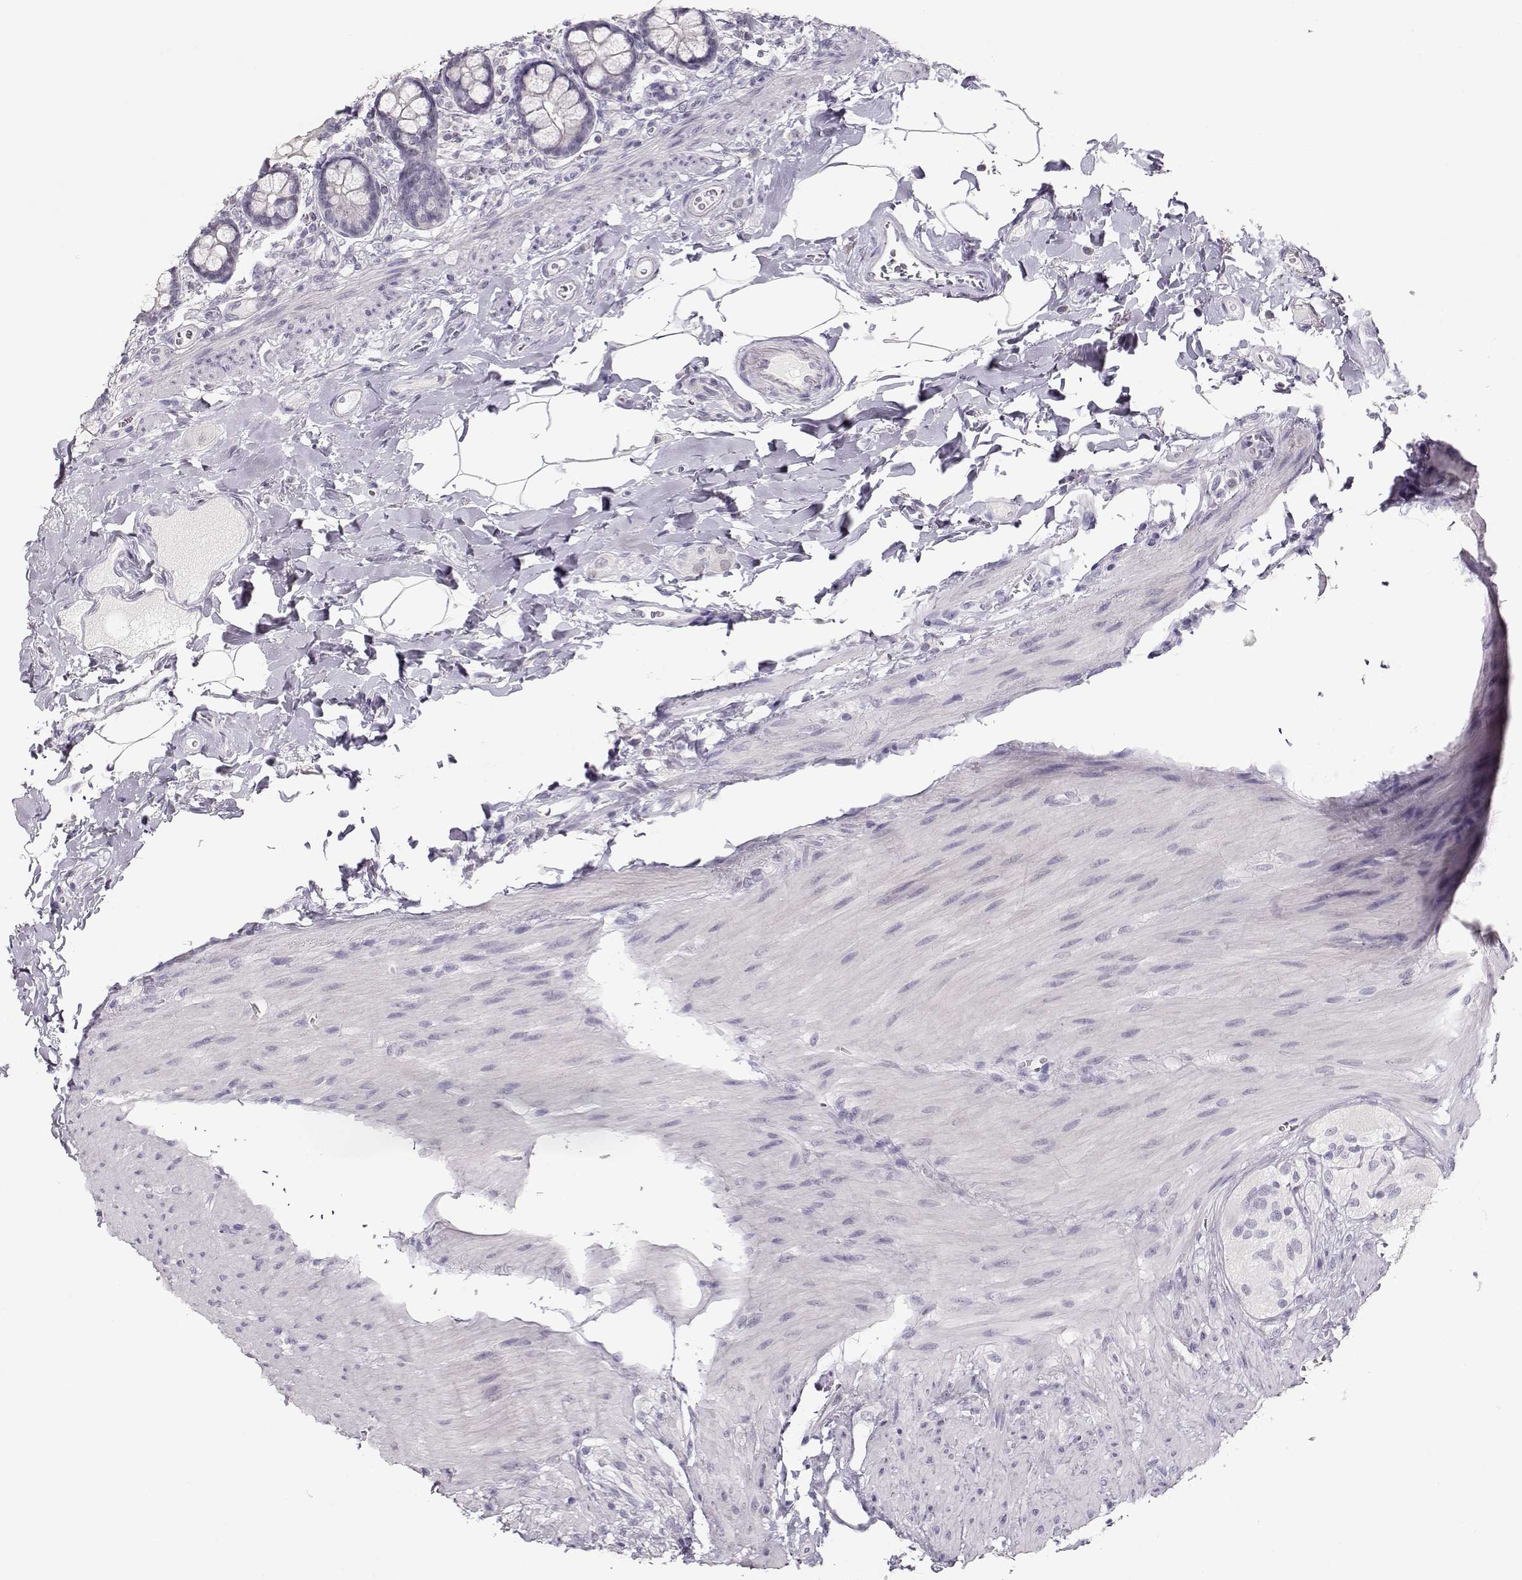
{"staining": {"intensity": "negative", "quantity": "none", "location": "none"}, "tissue": "small intestine", "cell_type": "Glandular cells", "image_type": "normal", "snomed": [{"axis": "morphology", "description": "Normal tissue, NOS"}, {"axis": "topography", "description": "Small intestine"}], "caption": "Human small intestine stained for a protein using IHC exhibits no positivity in glandular cells.", "gene": "IMPG1", "patient": {"sex": "female", "age": 56}}